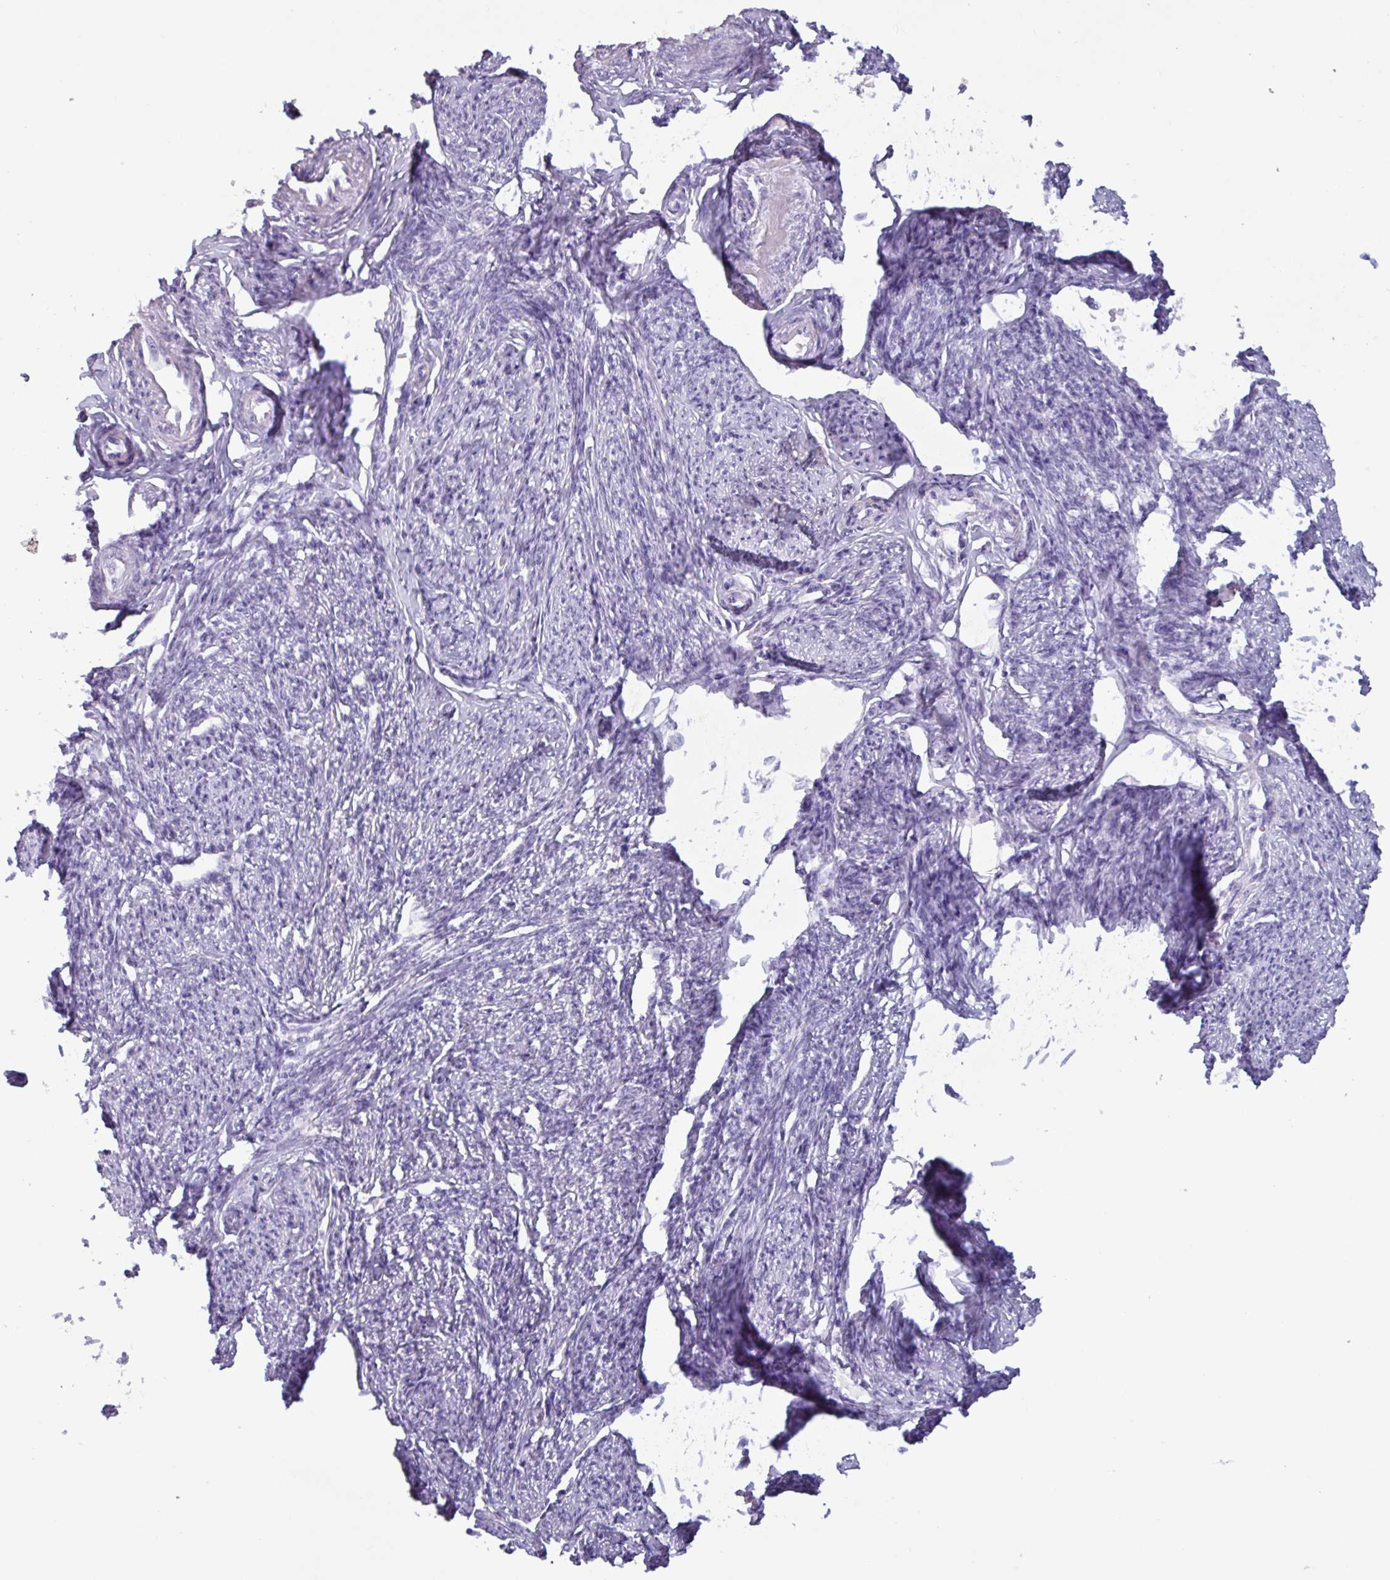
{"staining": {"intensity": "negative", "quantity": "none", "location": "none"}, "tissue": "smooth muscle", "cell_type": "Smooth muscle cells", "image_type": "normal", "snomed": [{"axis": "morphology", "description": "Normal tissue, NOS"}, {"axis": "topography", "description": "Smooth muscle"}, {"axis": "topography", "description": "Uterus"}], "caption": "Immunohistochemistry micrograph of benign smooth muscle stained for a protein (brown), which displays no positivity in smooth muscle cells.", "gene": "OR2T10", "patient": {"sex": "female", "age": 59}}